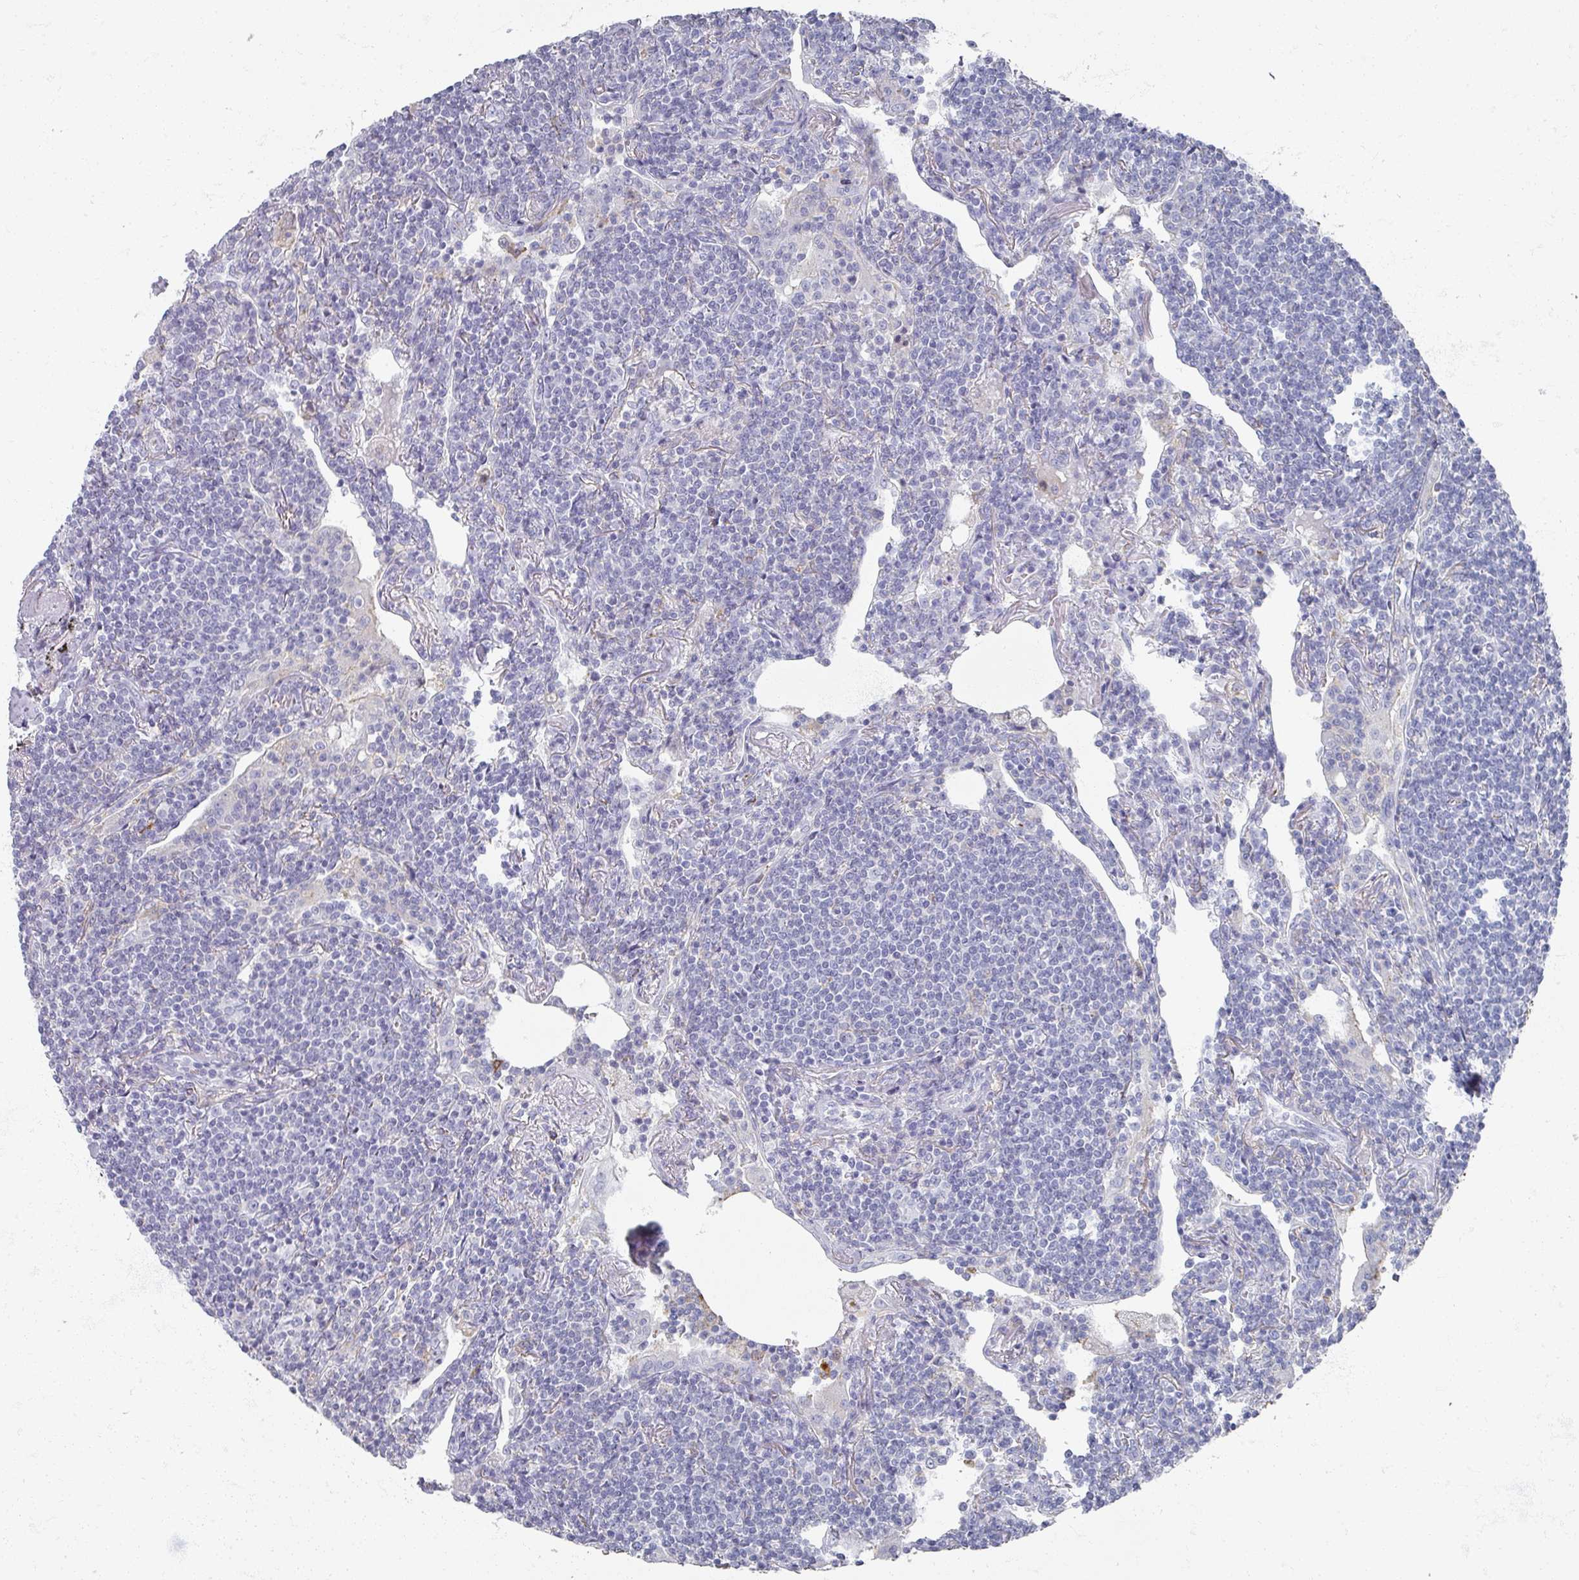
{"staining": {"intensity": "negative", "quantity": "none", "location": "none"}, "tissue": "lymphoma", "cell_type": "Tumor cells", "image_type": "cancer", "snomed": [{"axis": "morphology", "description": "Malignant lymphoma, non-Hodgkin's type, Low grade"}, {"axis": "topography", "description": "Lung"}], "caption": "DAB (3,3'-diaminobenzidine) immunohistochemical staining of human malignant lymphoma, non-Hodgkin's type (low-grade) demonstrates no significant expression in tumor cells.", "gene": "OMG", "patient": {"sex": "female", "age": 71}}